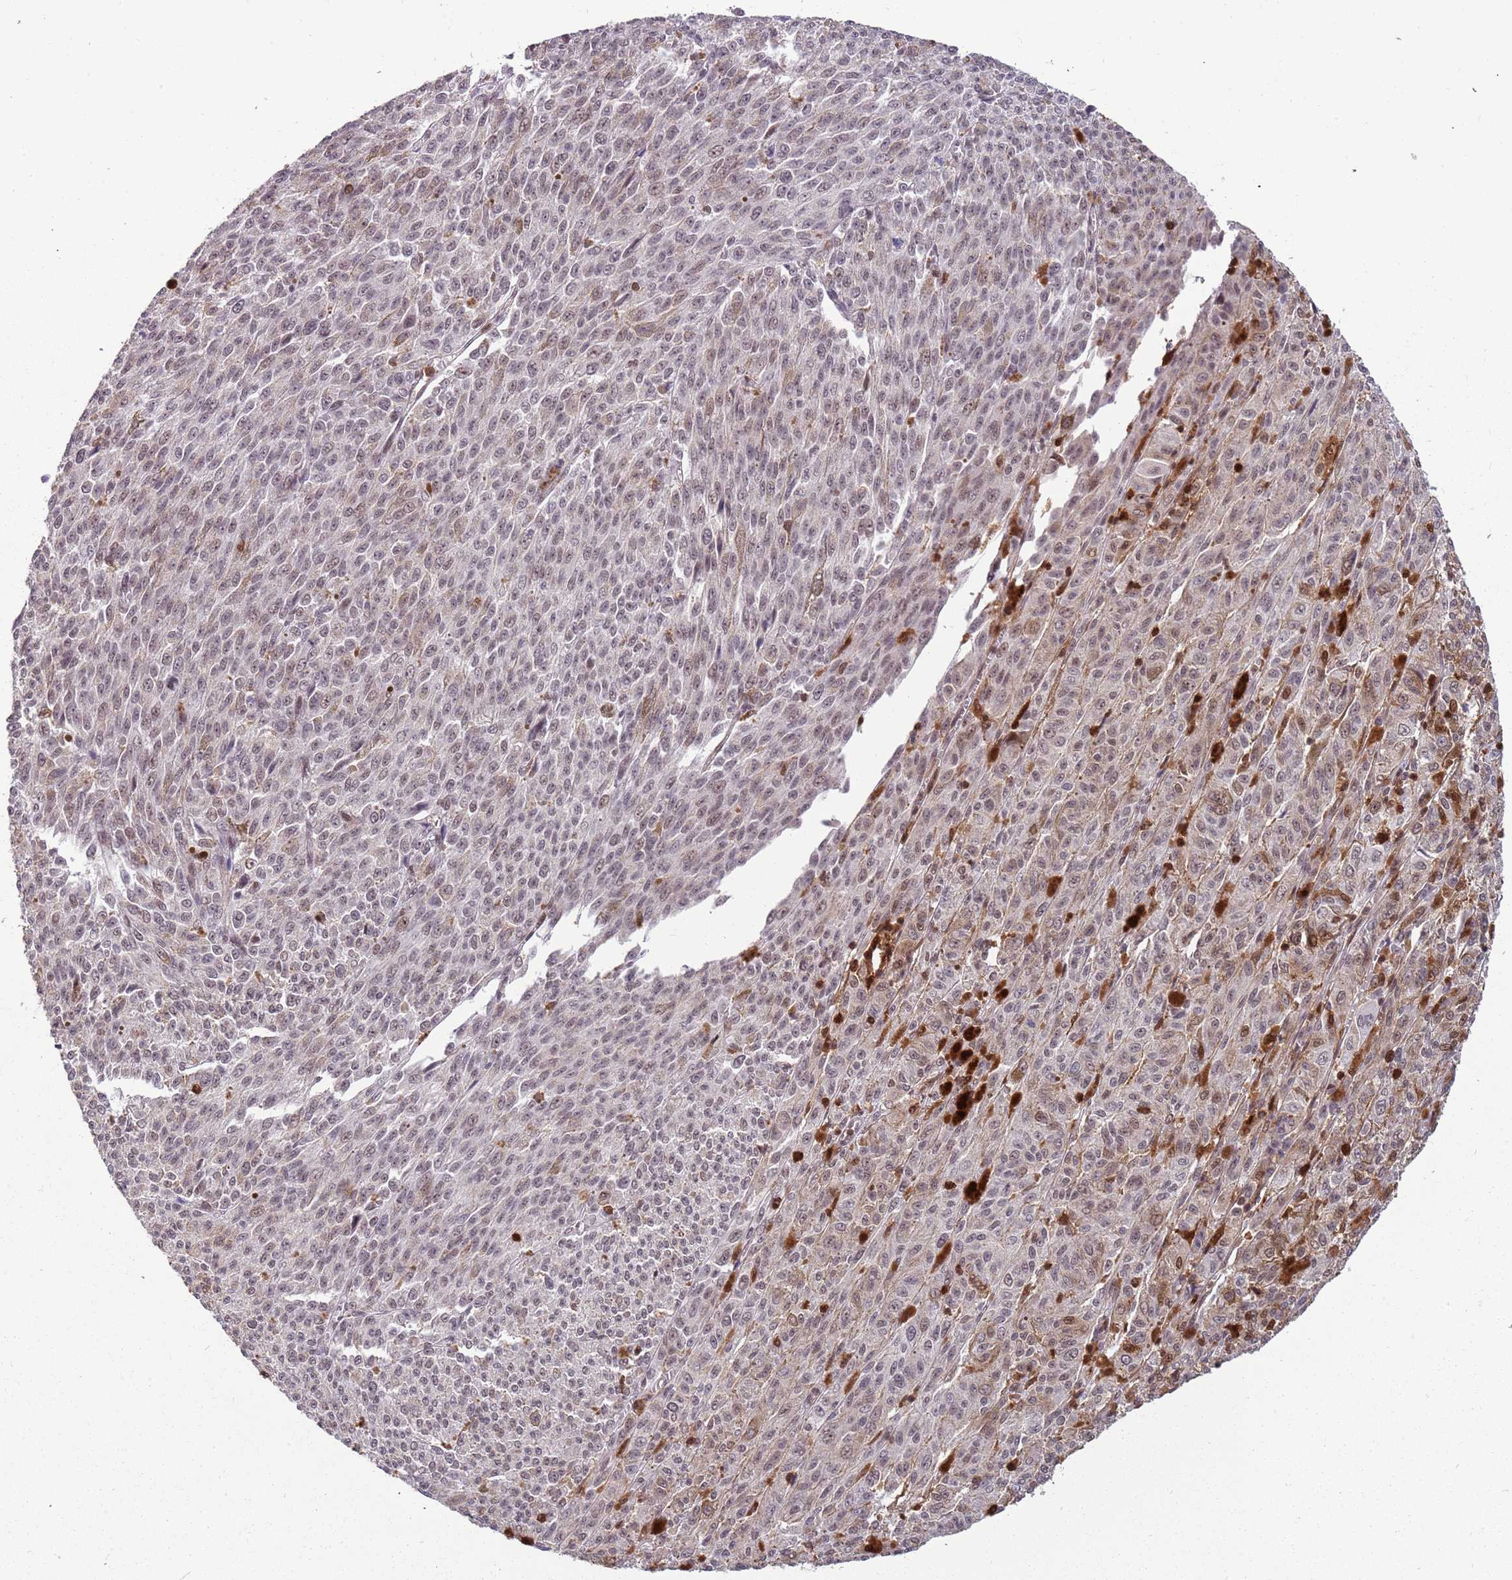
{"staining": {"intensity": "weak", "quantity": "25%-75%", "location": "nuclear"}, "tissue": "melanoma", "cell_type": "Tumor cells", "image_type": "cancer", "snomed": [{"axis": "morphology", "description": "Malignant melanoma, NOS"}, {"axis": "topography", "description": "Skin"}], "caption": "Human malignant melanoma stained with a protein marker reveals weak staining in tumor cells.", "gene": "GBP2", "patient": {"sex": "female", "age": 52}}